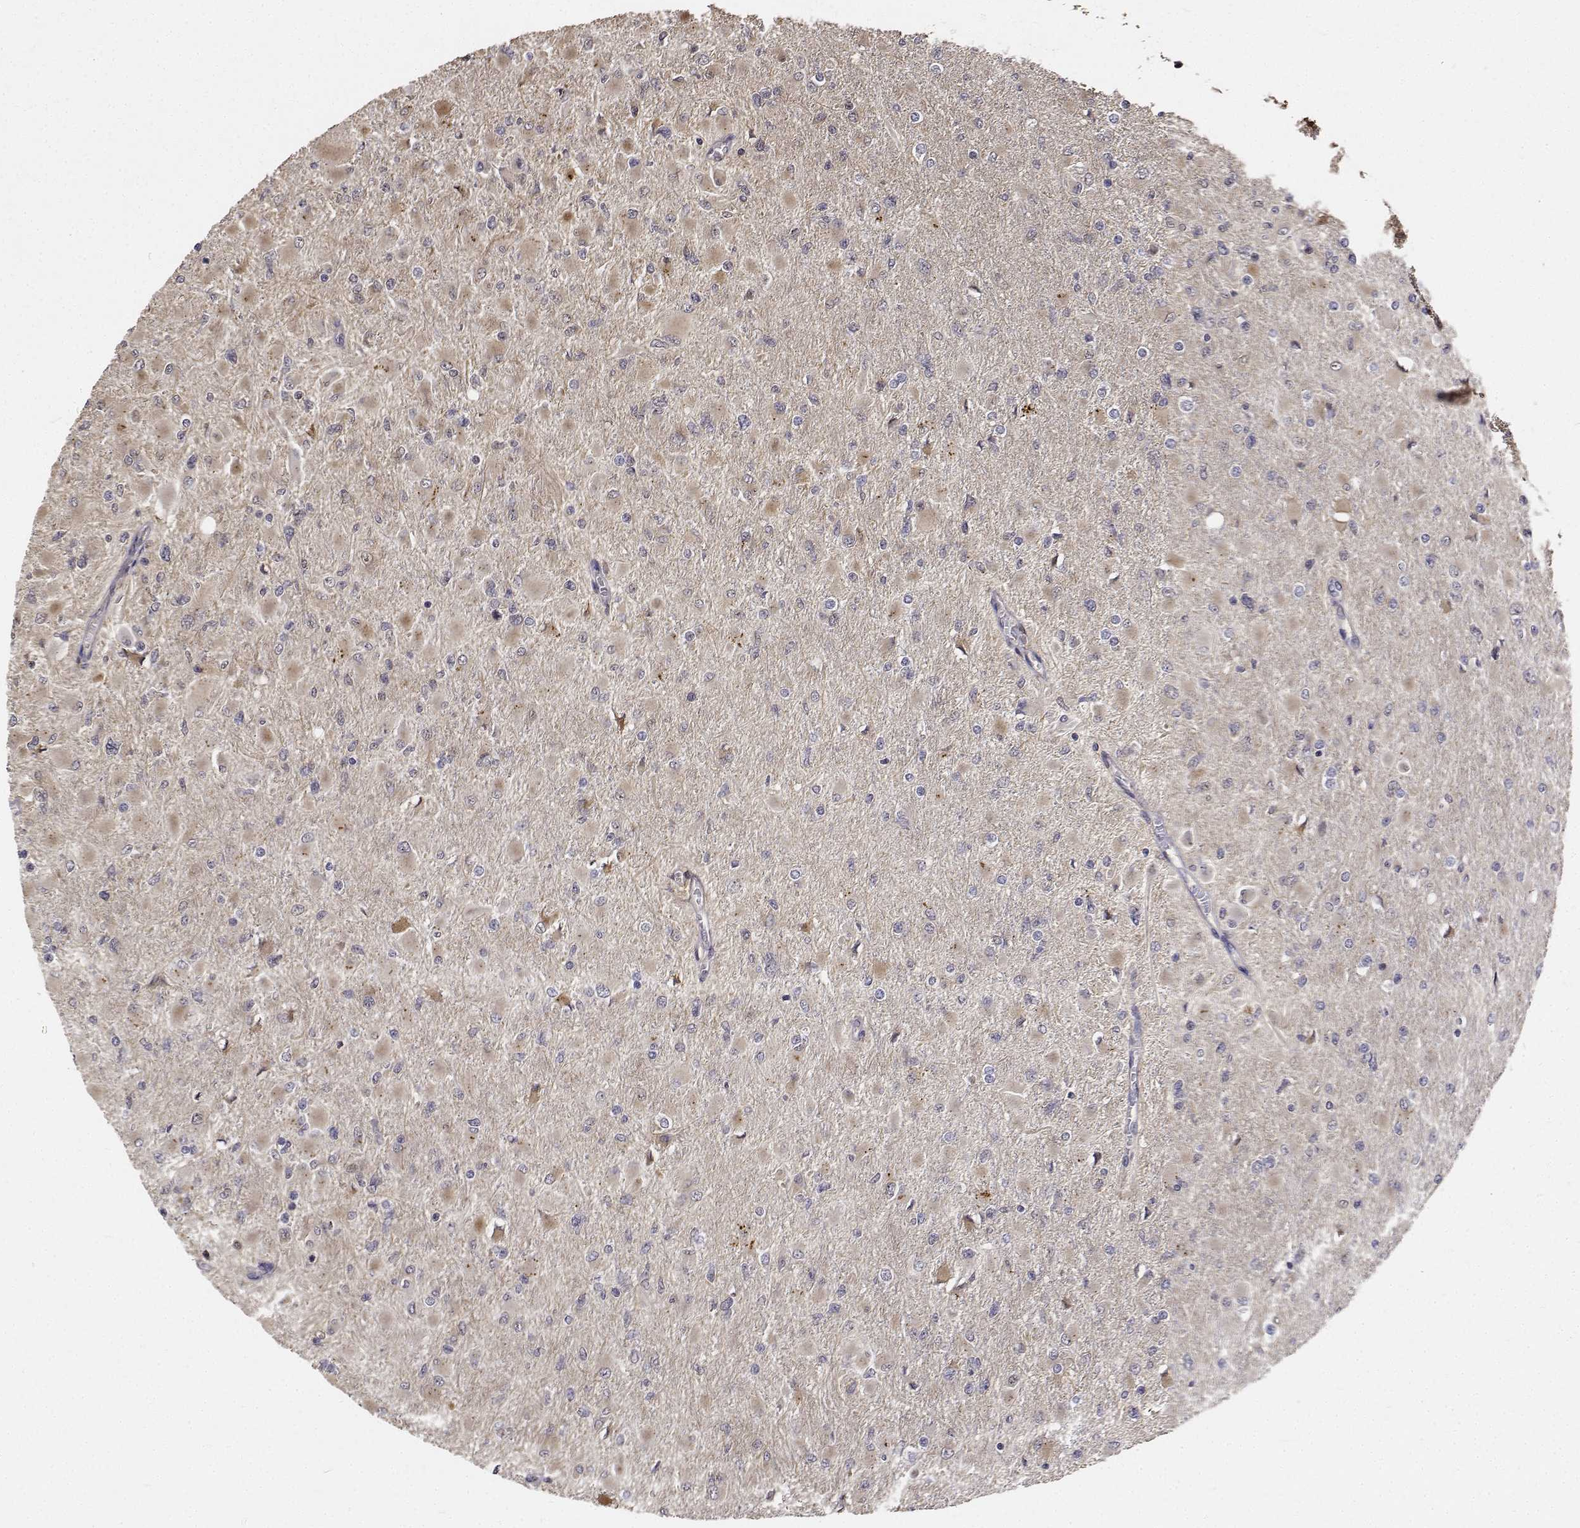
{"staining": {"intensity": "negative", "quantity": "none", "location": "none"}, "tissue": "glioma", "cell_type": "Tumor cells", "image_type": "cancer", "snomed": [{"axis": "morphology", "description": "Glioma, malignant, High grade"}, {"axis": "topography", "description": "Cerebral cortex"}], "caption": "DAB (3,3'-diaminobenzidine) immunohistochemical staining of human glioma shows no significant positivity in tumor cells.", "gene": "PCID2", "patient": {"sex": "female", "age": 36}}